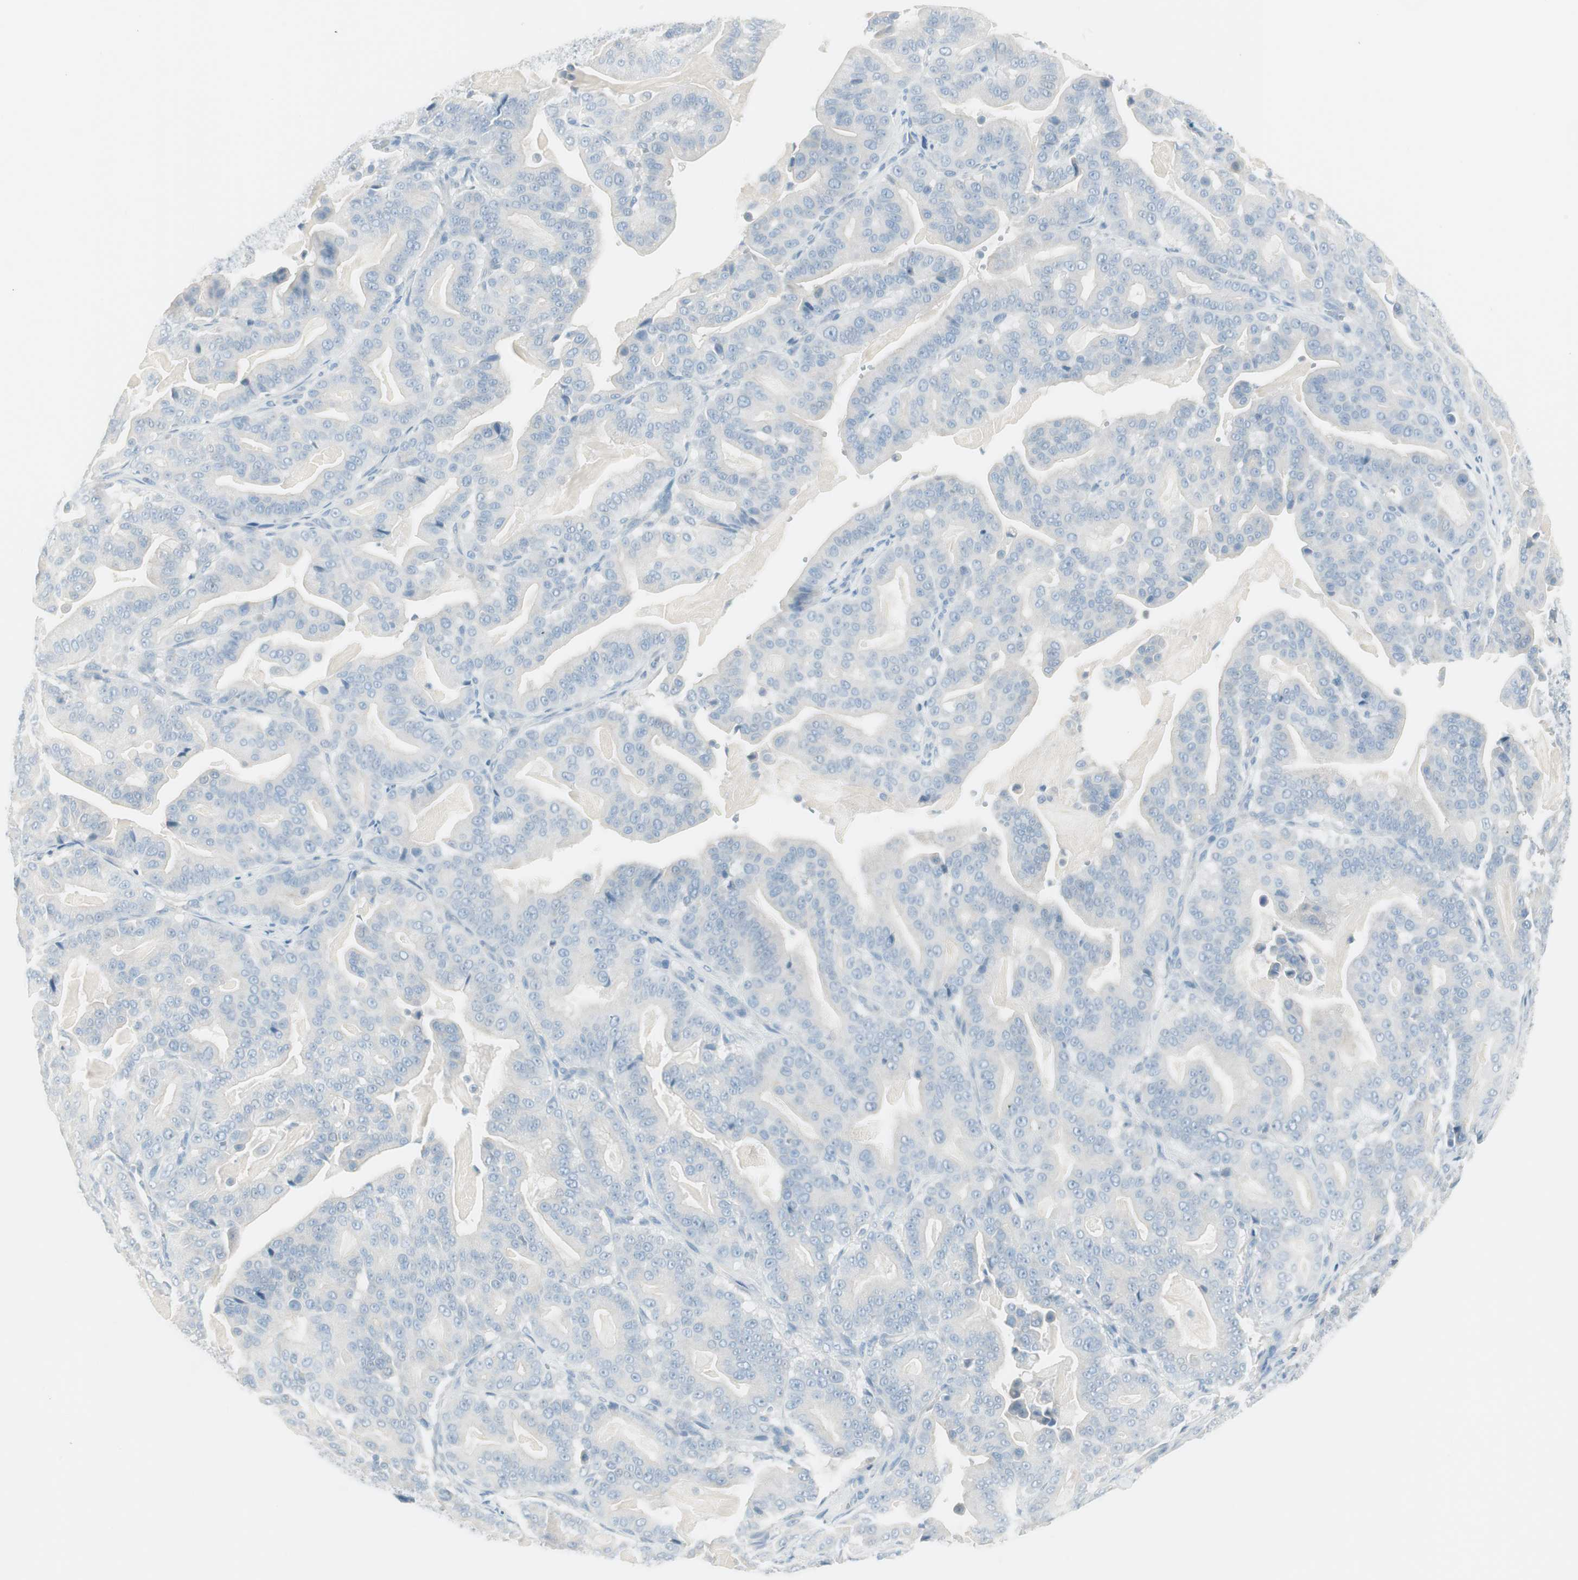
{"staining": {"intensity": "negative", "quantity": "none", "location": "none"}, "tissue": "pancreatic cancer", "cell_type": "Tumor cells", "image_type": "cancer", "snomed": [{"axis": "morphology", "description": "Adenocarcinoma, NOS"}, {"axis": "topography", "description": "Pancreas"}], "caption": "This is an immunohistochemistry (IHC) micrograph of human pancreatic cancer (adenocarcinoma). There is no positivity in tumor cells.", "gene": "ITLN2", "patient": {"sex": "male", "age": 63}}